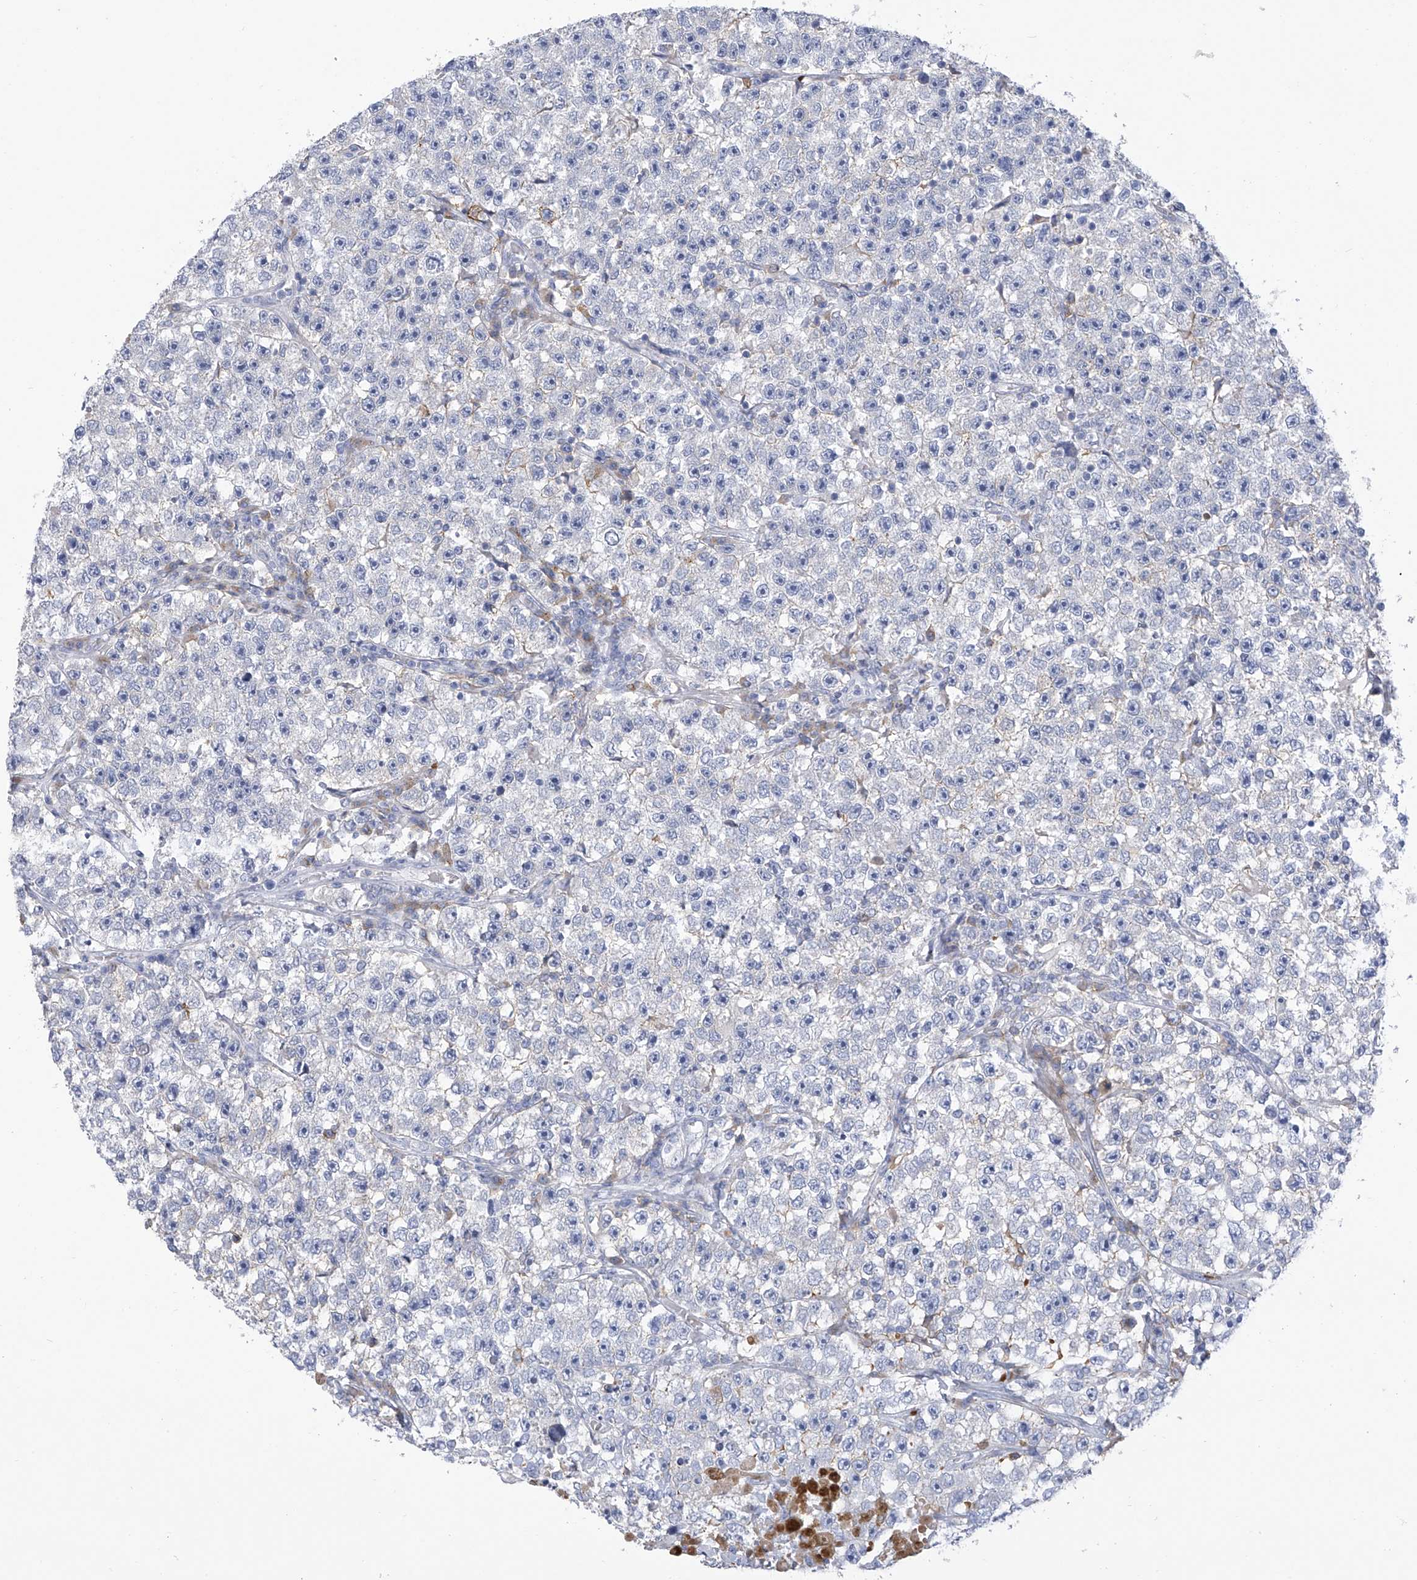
{"staining": {"intensity": "negative", "quantity": "none", "location": "none"}, "tissue": "testis cancer", "cell_type": "Tumor cells", "image_type": "cancer", "snomed": [{"axis": "morphology", "description": "Seminoma, NOS"}, {"axis": "topography", "description": "Testis"}], "caption": "Tumor cells show no significant staining in testis cancer (seminoma).", "gene": "SLCO4A1", "patient": {"sex": "male", "age": 22}}